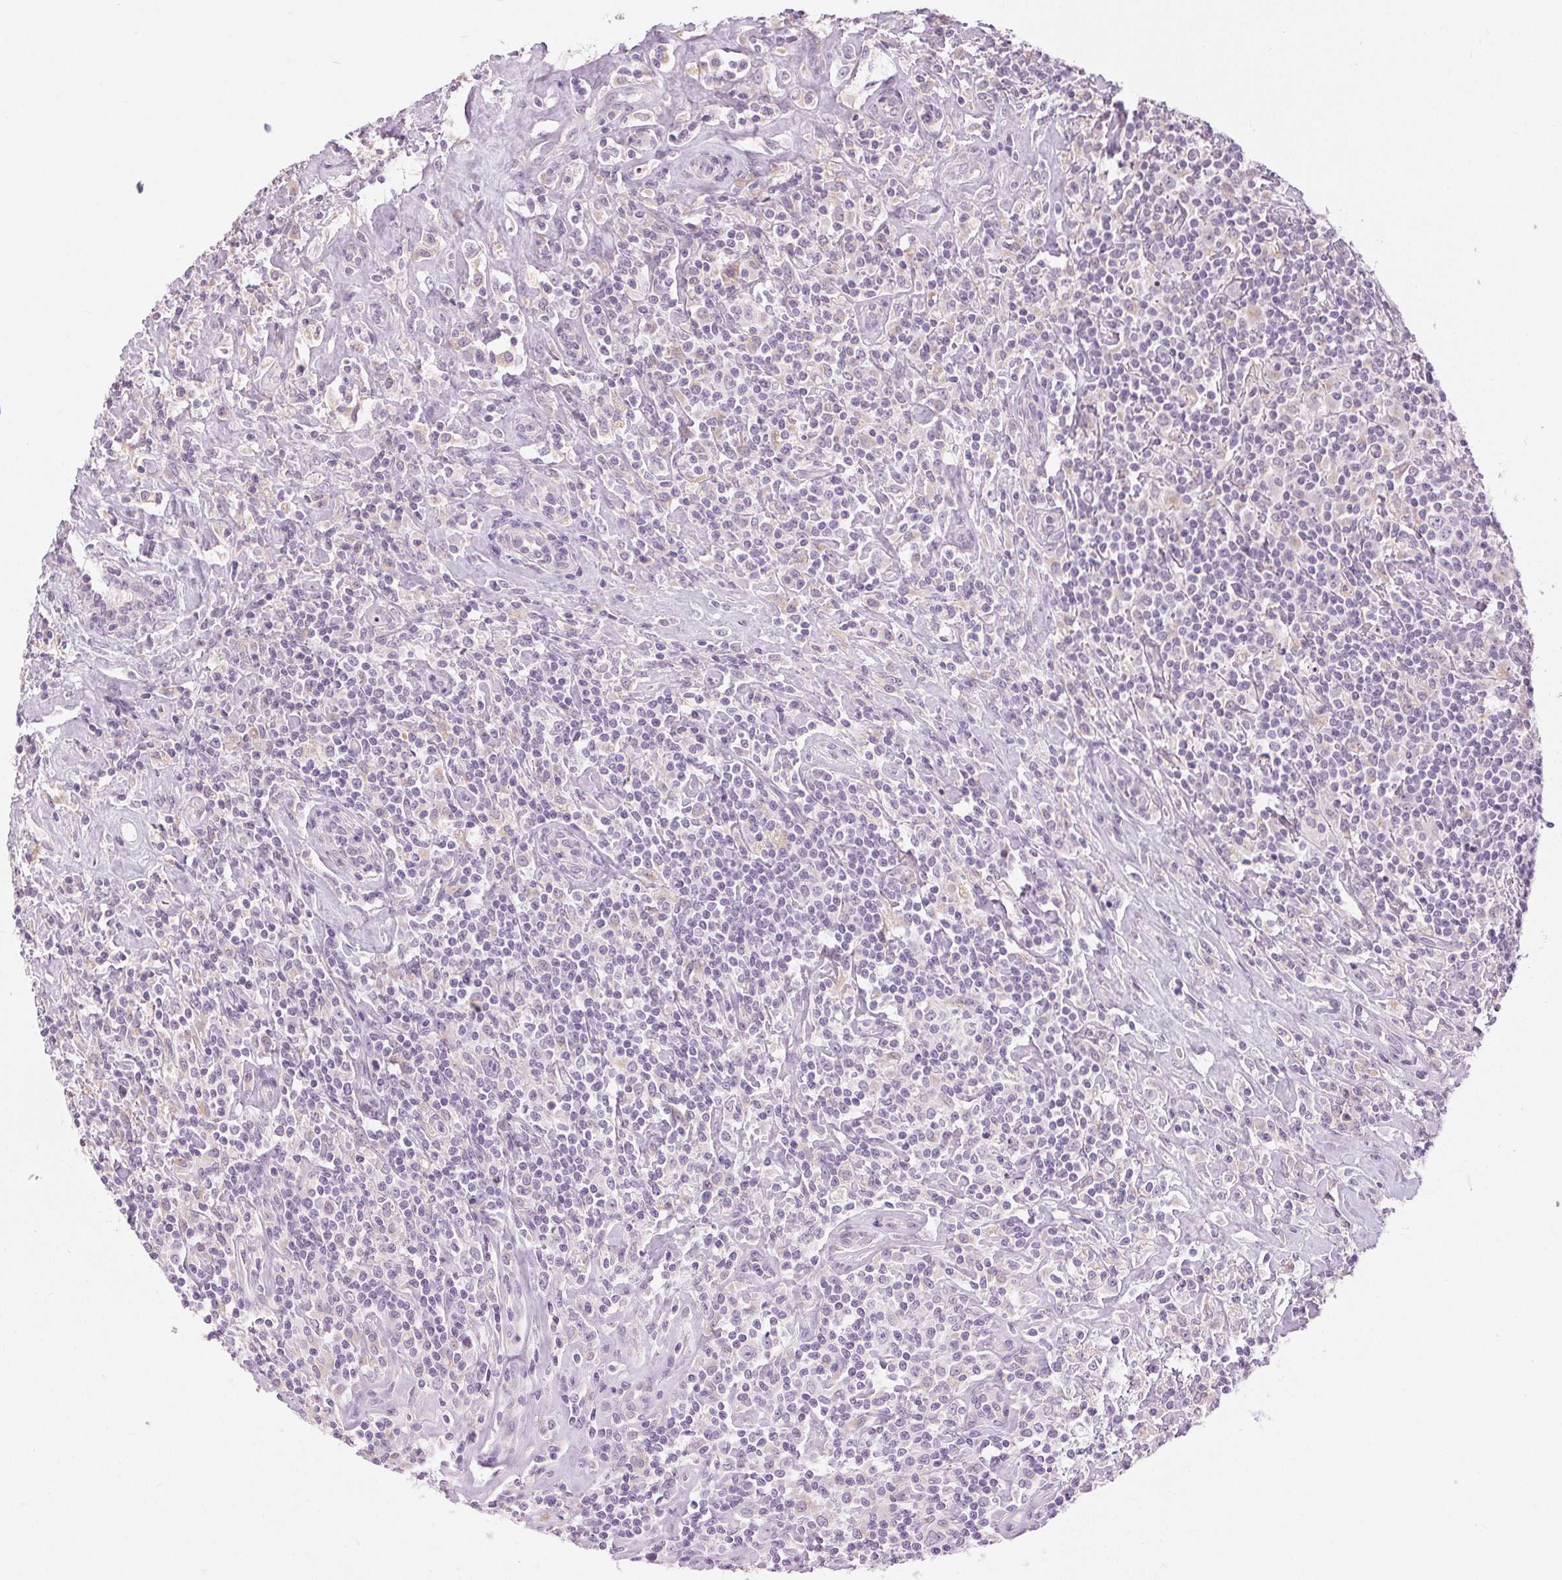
{"staining": {"intensity": "negative", "quantity": "none", "location": "none"}, "tissue": "lymphoma", "cell_type": "Tumor cells", "image_type": "cancer", "snomed": [{"axis": "morphology", "description": "Hodgkin's disease, NOS"}, {"axis": "morphology", "description": "Hodgkin's lymphoma, nodular sclerosis"}, {"axis": "topography", "description": "Lymph node"}], "caption": "An immunohistochemistry histopathology image of Hodgkin's disease is shown. There is no staining in tumor cells of Hodgkin's disease.", "gene": "DSG3", "patient": {"sex": "female", "age": 10}}